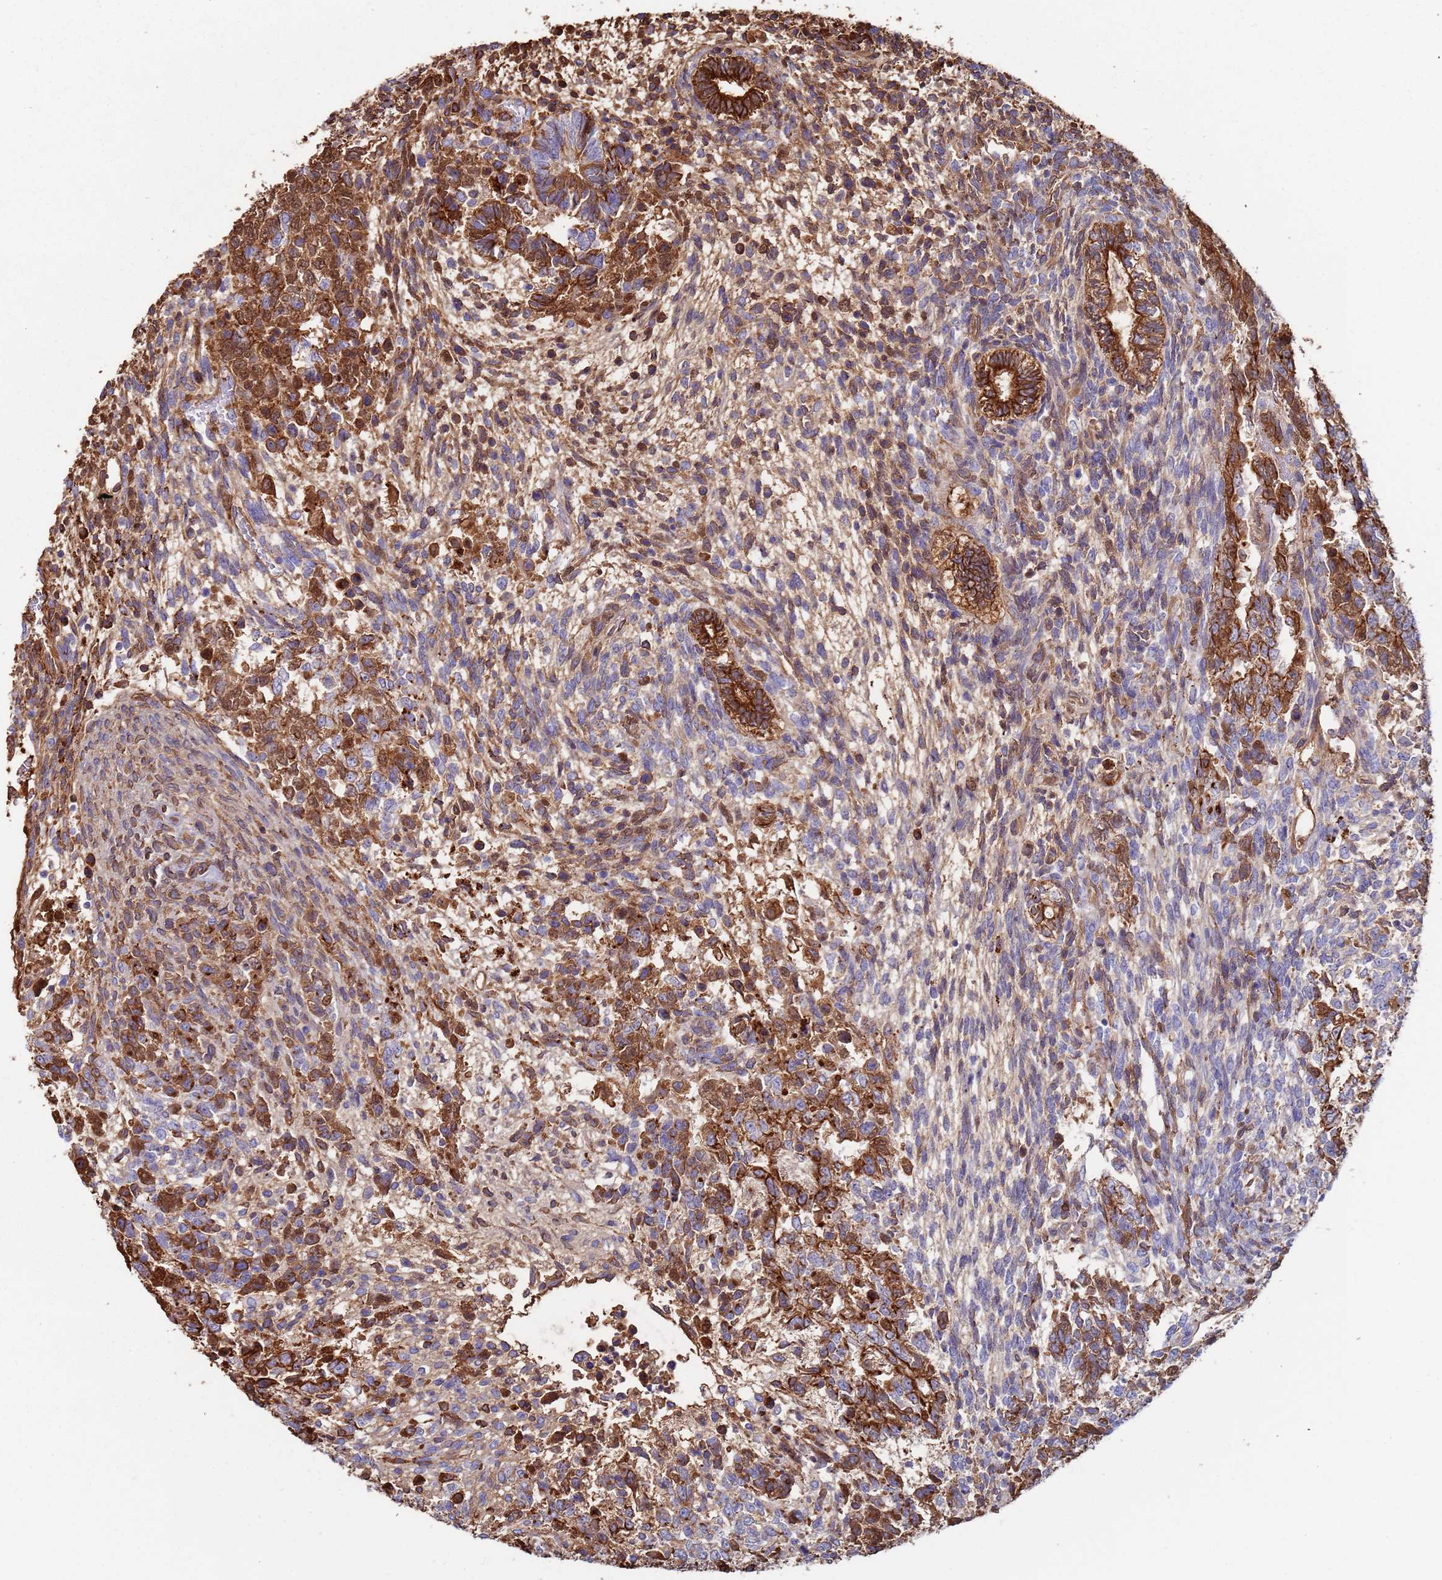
{"staining": {"intensity": "strong", "quantity": "25%-75%", "location": "cytoplasmic/membranous"}, "tissue": "testis cancer", "cell_type": "Tumor cells", "image_type": "cancer", "snomed": [{"axis": "morphology", "description": "Carcinoma, Embryonal, NOS"}, {"axis": "topography", "description": "Testis"}], "caption": "Brown immunohistochemical staining in embryonal carcinoma (testis) exhibits strong cytoplasmic/membranous expression in about 25%-75% of tumor cells. The staining is performed using DAB brown chromogen to label protein expression. The nuclei are counter-stained blue using hematoxylin.", "gene": "CYSLTR2", "patient": {"sex": "male", "age": 23}}